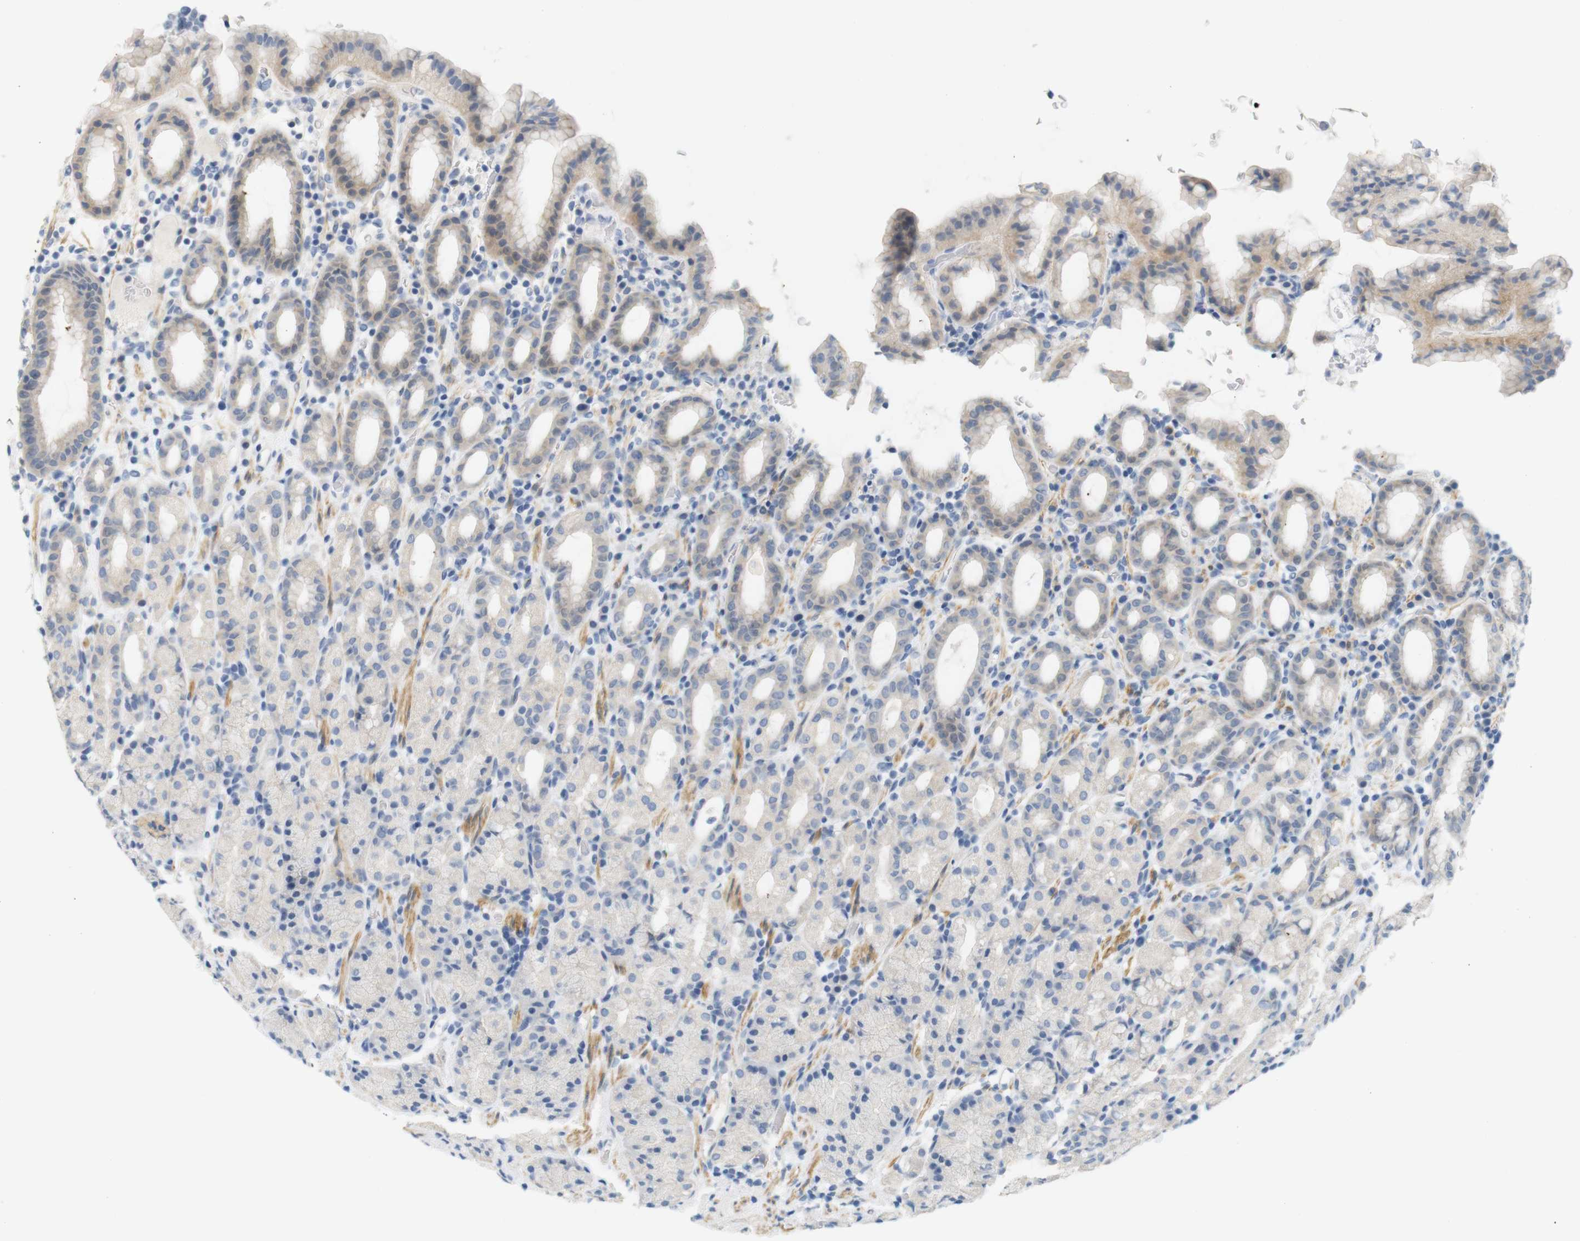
{"staining": {"intensity": "weak", "quantity": "25%-75%", "location": "cytoplasmic/membranous"}, "tissue": "stomach", "cell_type": "Glandular cells", "image_type": "normal", "snomed": [{"axis": "morphology", "description": "Normal tissue, NOS"}, {"axis": "topography", "description": "Stomach, upper"}], "caption": "About 25%-75% of glandular cells in unremarkable human stomach show weak cytoplasmic/membranous protein expression as visualized by brown immunohistochemical staining.", "gene": "HRH2", "patient": {"sex": "male", "age": 68}}